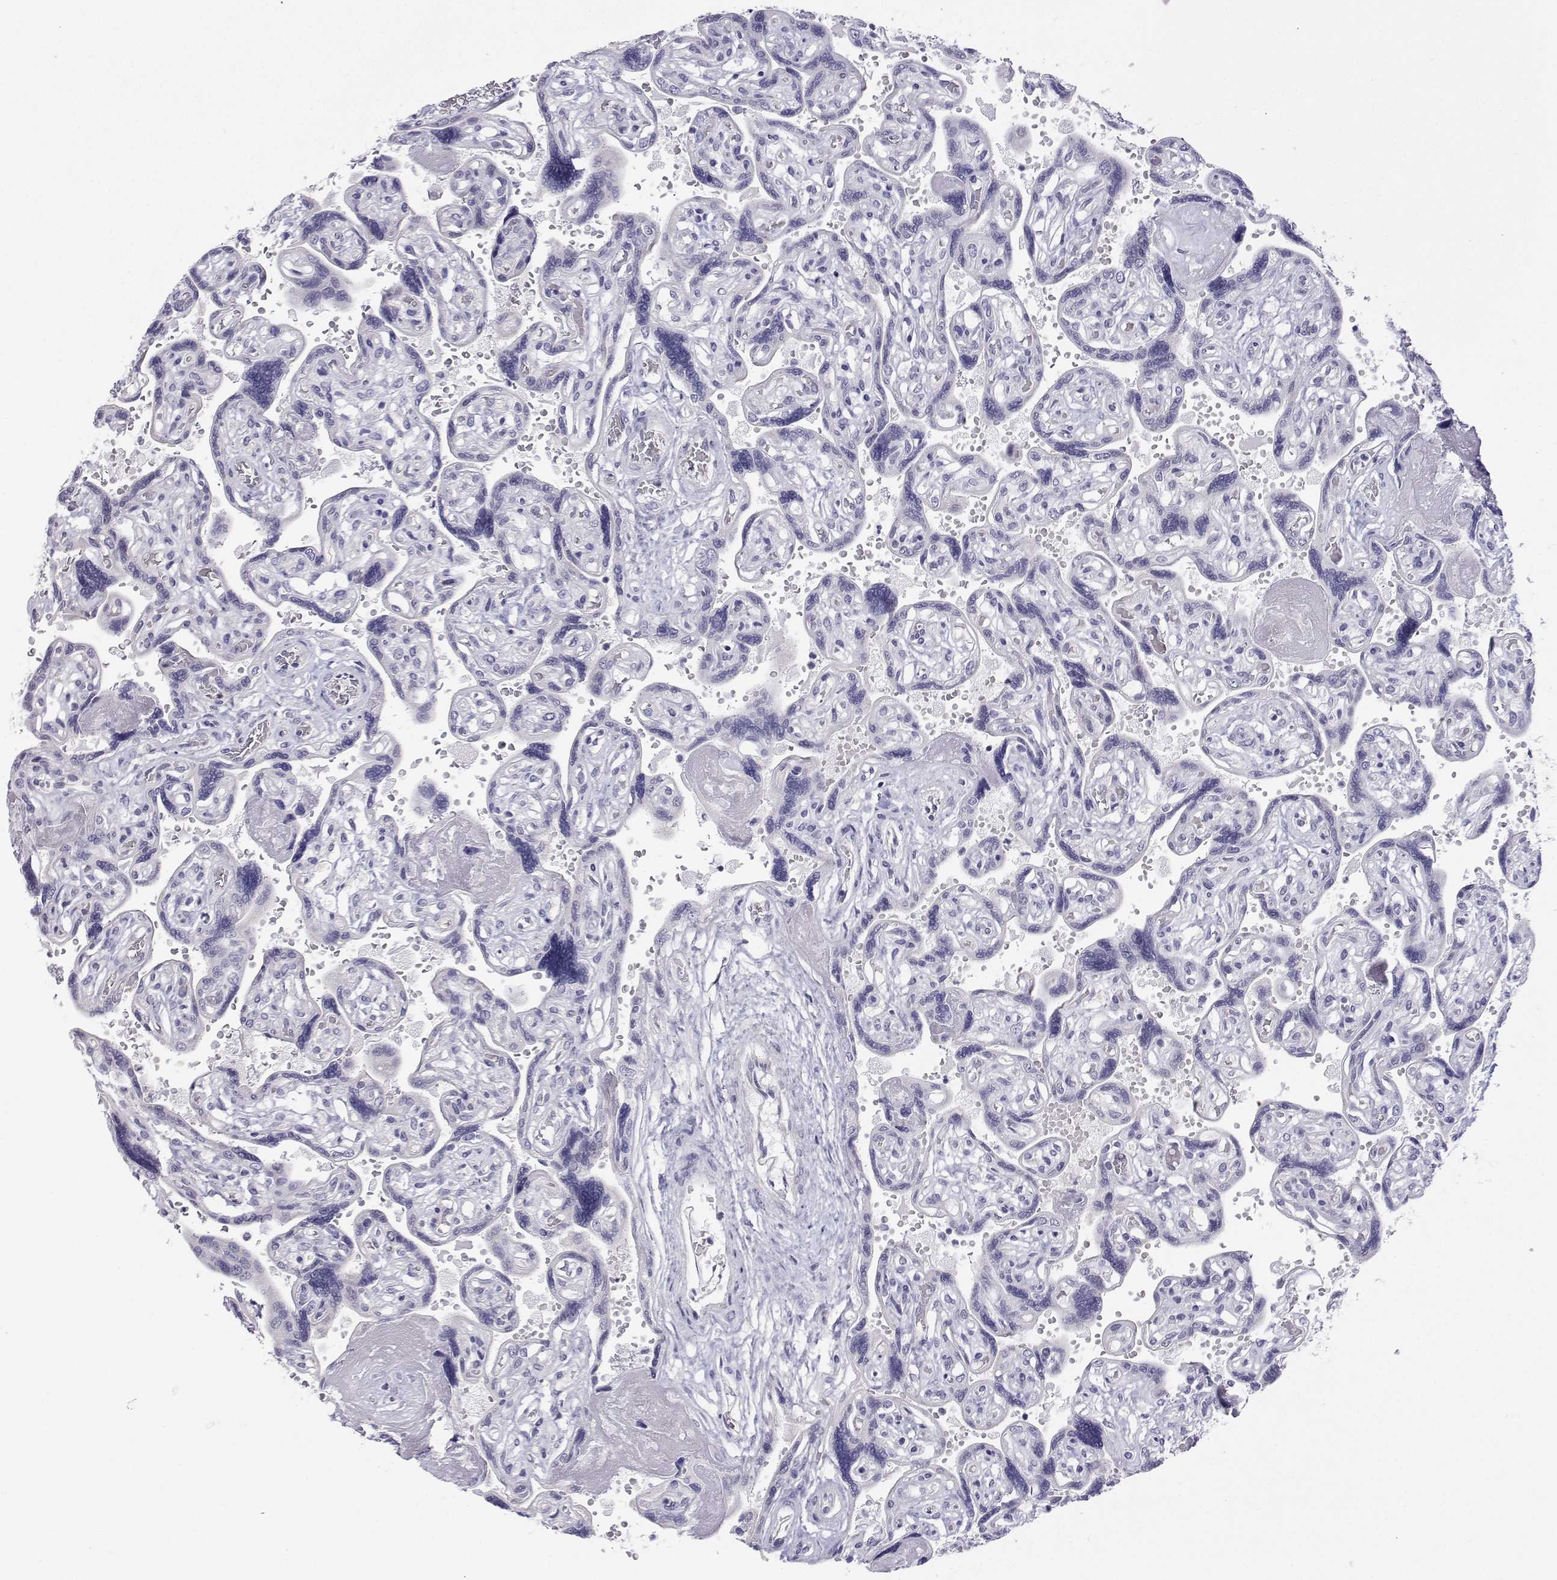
{"staining": {"intensity": "negative", "quantity": "none", "location": "none"}, "tissue": "placenta", "cell_type": "Decidual cells", "image_type": "normal", "snomed": [{"axis": "morphology", "description": "Normal tissue, NOS"}, {"axis": "topography", "description": "Placenta"}], "caption": "The immunohistochemistry (IHC) micrograph has no significant positivity in decidual cells of placenta.", "gene": "ANKRD65", "patient": {"sex": "female", "age": 32}}